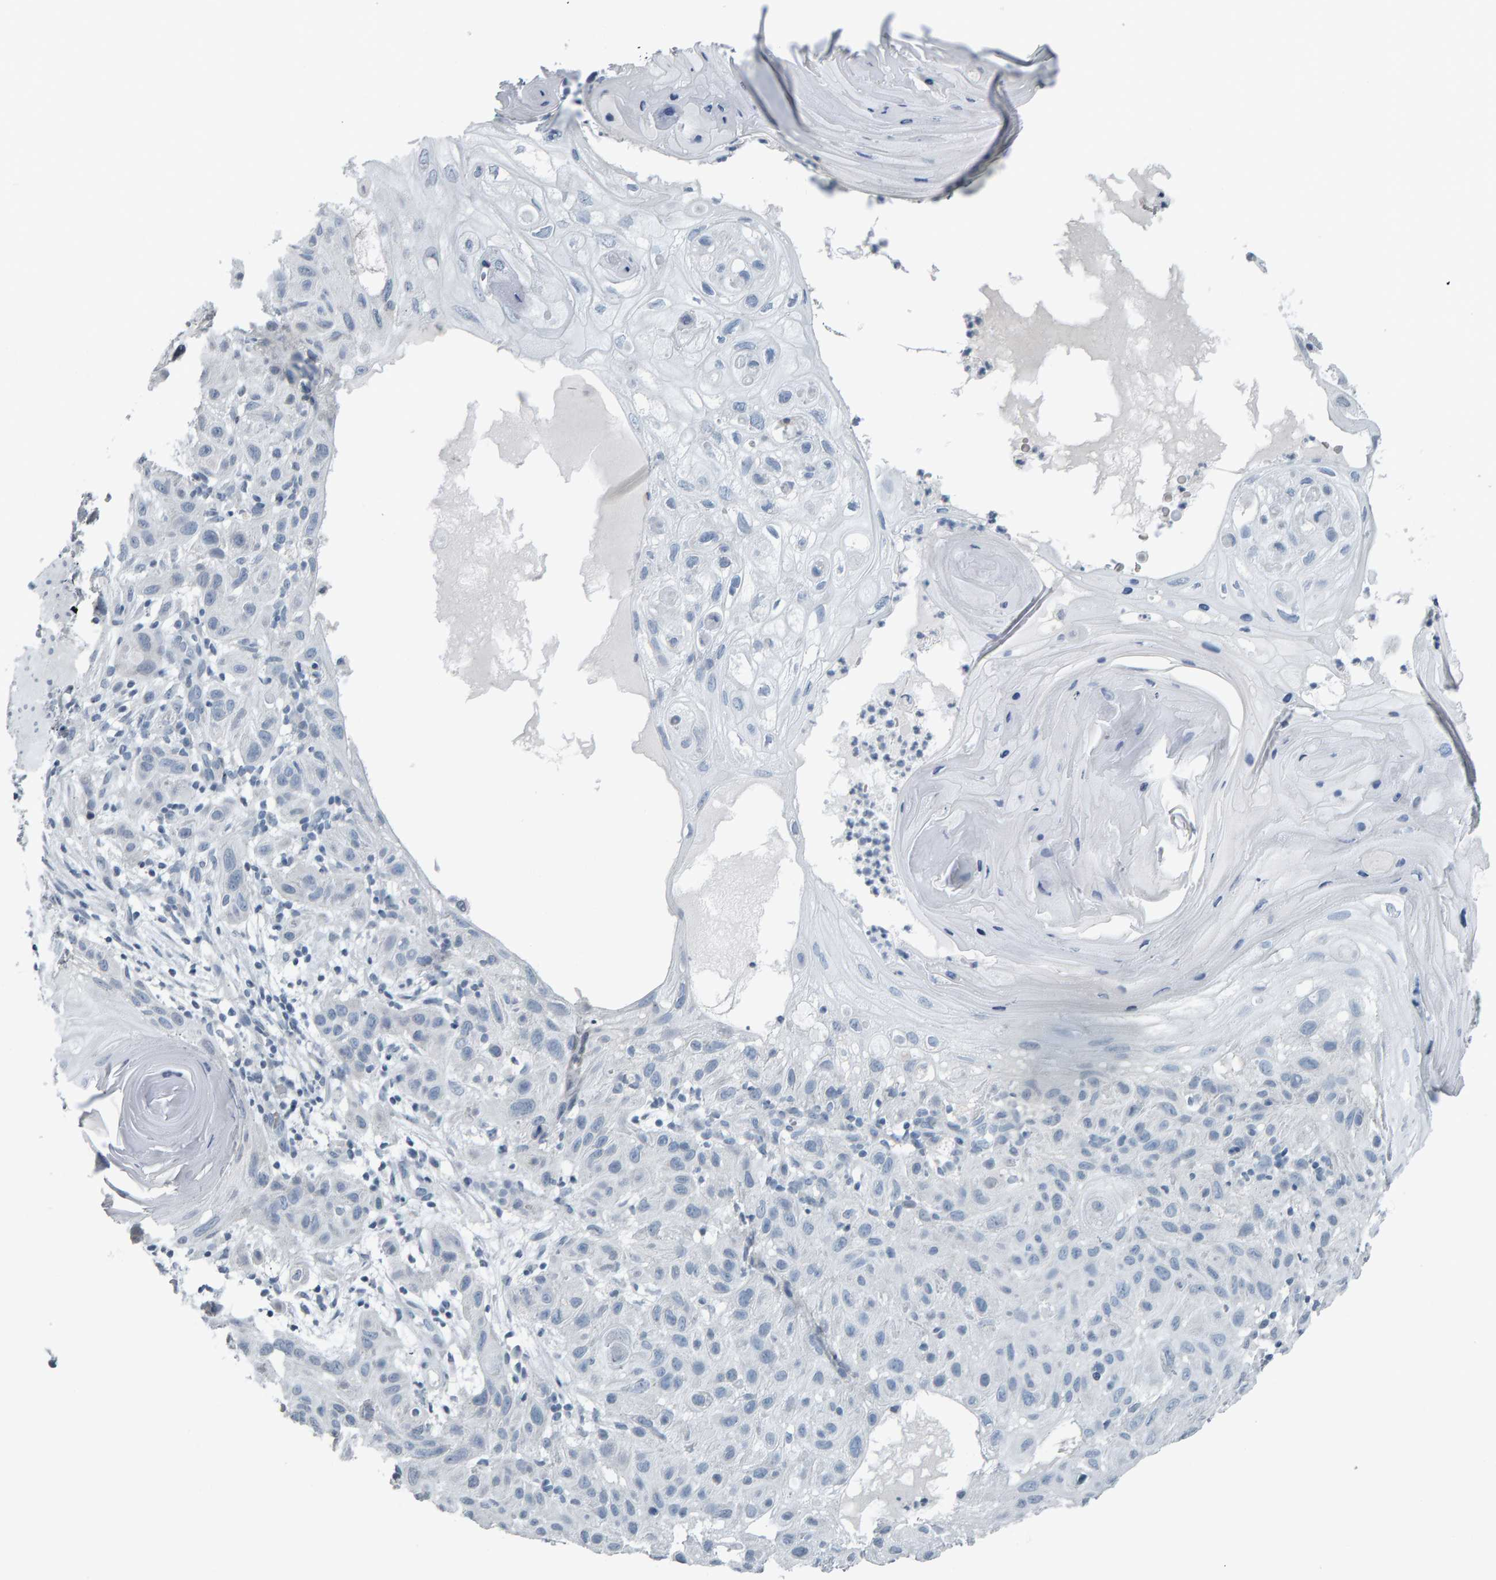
{"staining": {"intensity": "negative", "quantity": "none", "location": "none"}, "tissue": "skin cancer", "cell_type": "Tumor cells", "image_type": "cancer", "snomed": [{"axis": "morphology", "description": "Squamous cell carcinoma, NOS"}, {"axis": "topography", "description": "Skin"}], "caption": "Squamous cell carcinoma (skin) was stained to show a protein in brown. There is no significant positivity in tumor cells.", "gene": "PYY", "patient": {"sex": "female", "age": 96}}